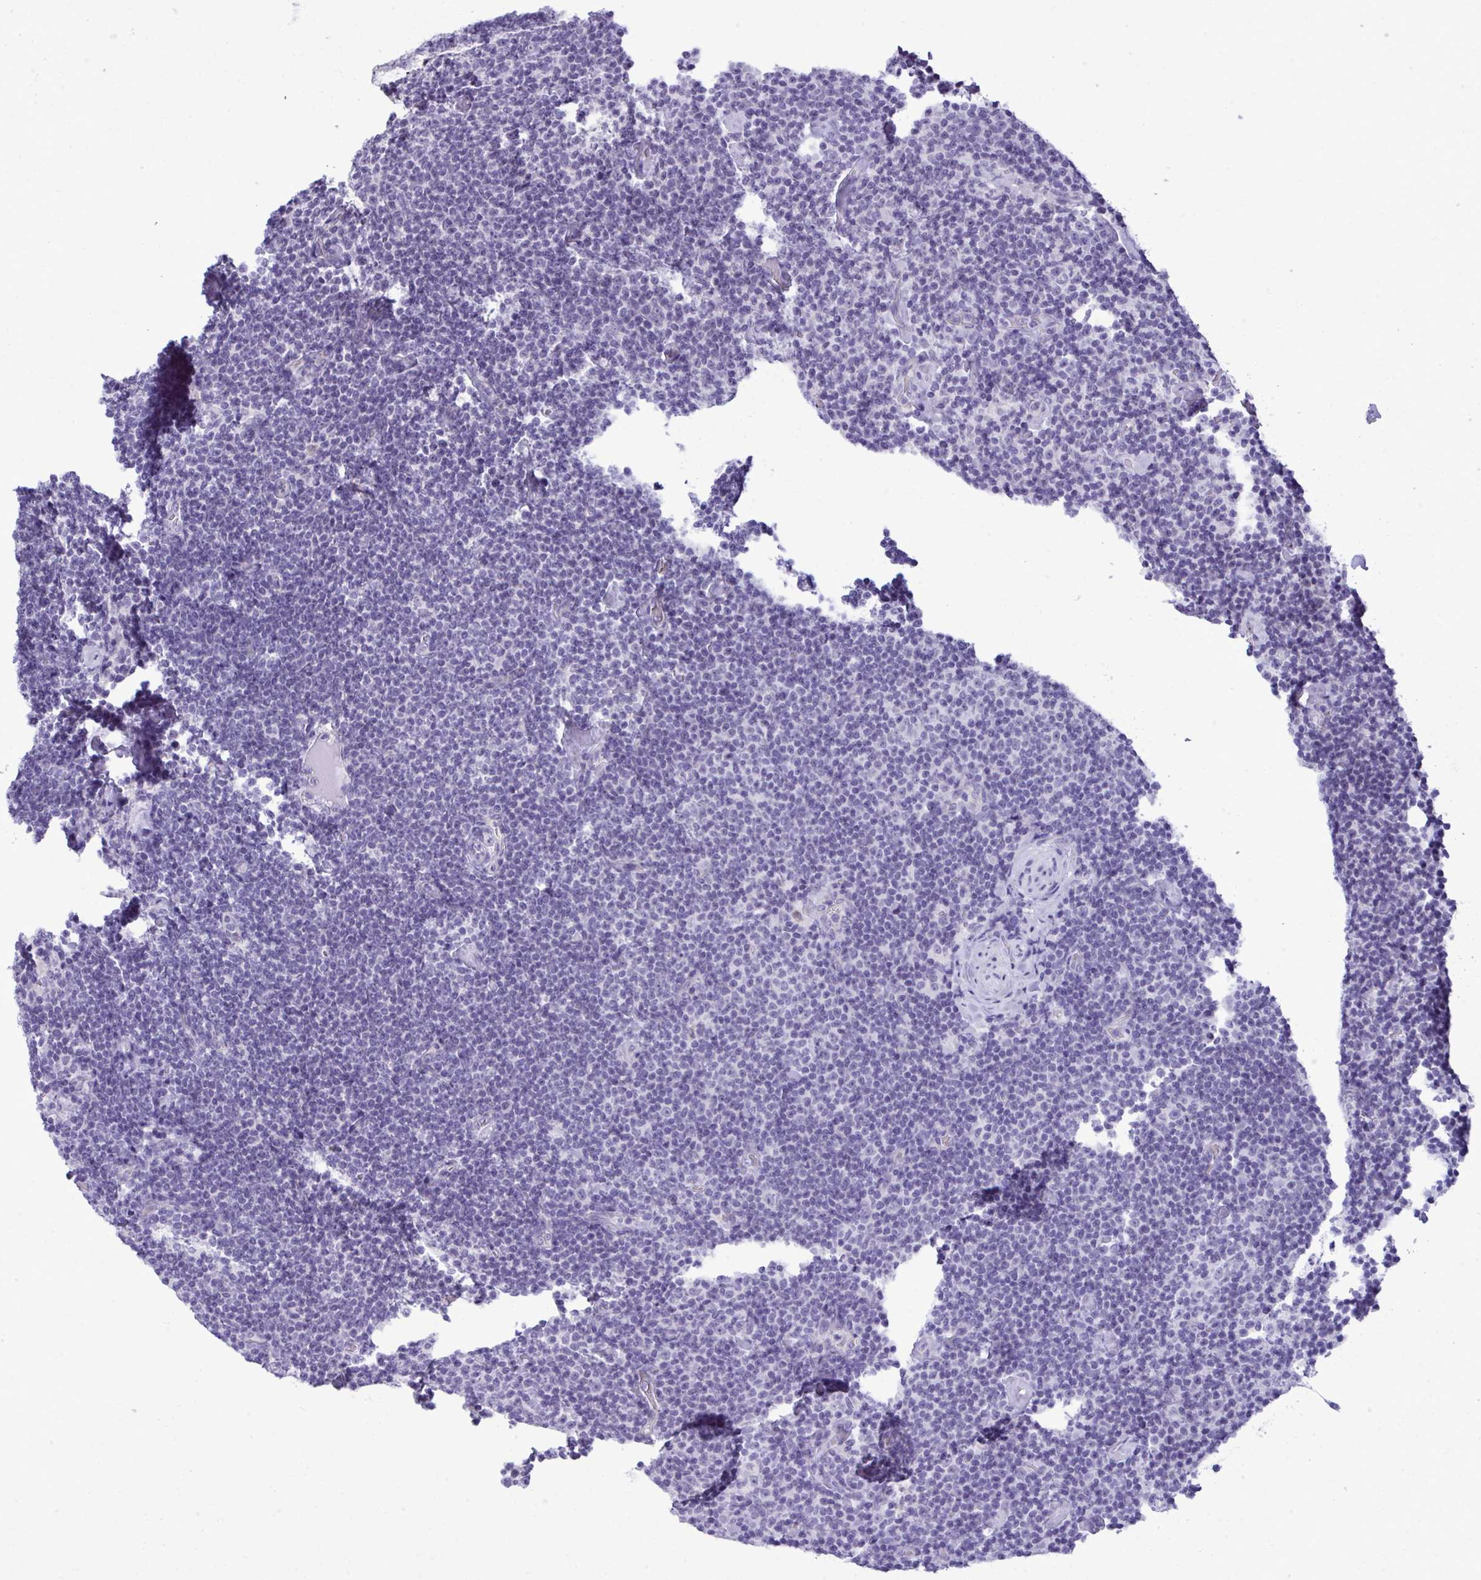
{"staining": {"intensity": "negative", "quantity": "none", "location": "none"}, "tissue": "lymphoma", "cell_type": "Tumor cells", "image_type": "cancer", "snomed": [{"axis": "morphology", "description": "Malignant lymphoma, non-Hodgkin's type, Low grade"}, {"axis": "topography", "description": "Lymph node"}], "caption": "The histopathology image shows no staining of tumor cells in lymphoma. (Stains: DAB (3,3'-diaminobenzidine) immunohistochemistry (IHC) with hematoxylin counter stain, Microscopy: brightfield microscopy at high magnification).", "gene": "PRM2", "patient": {"sex": "male", "age": 81}}